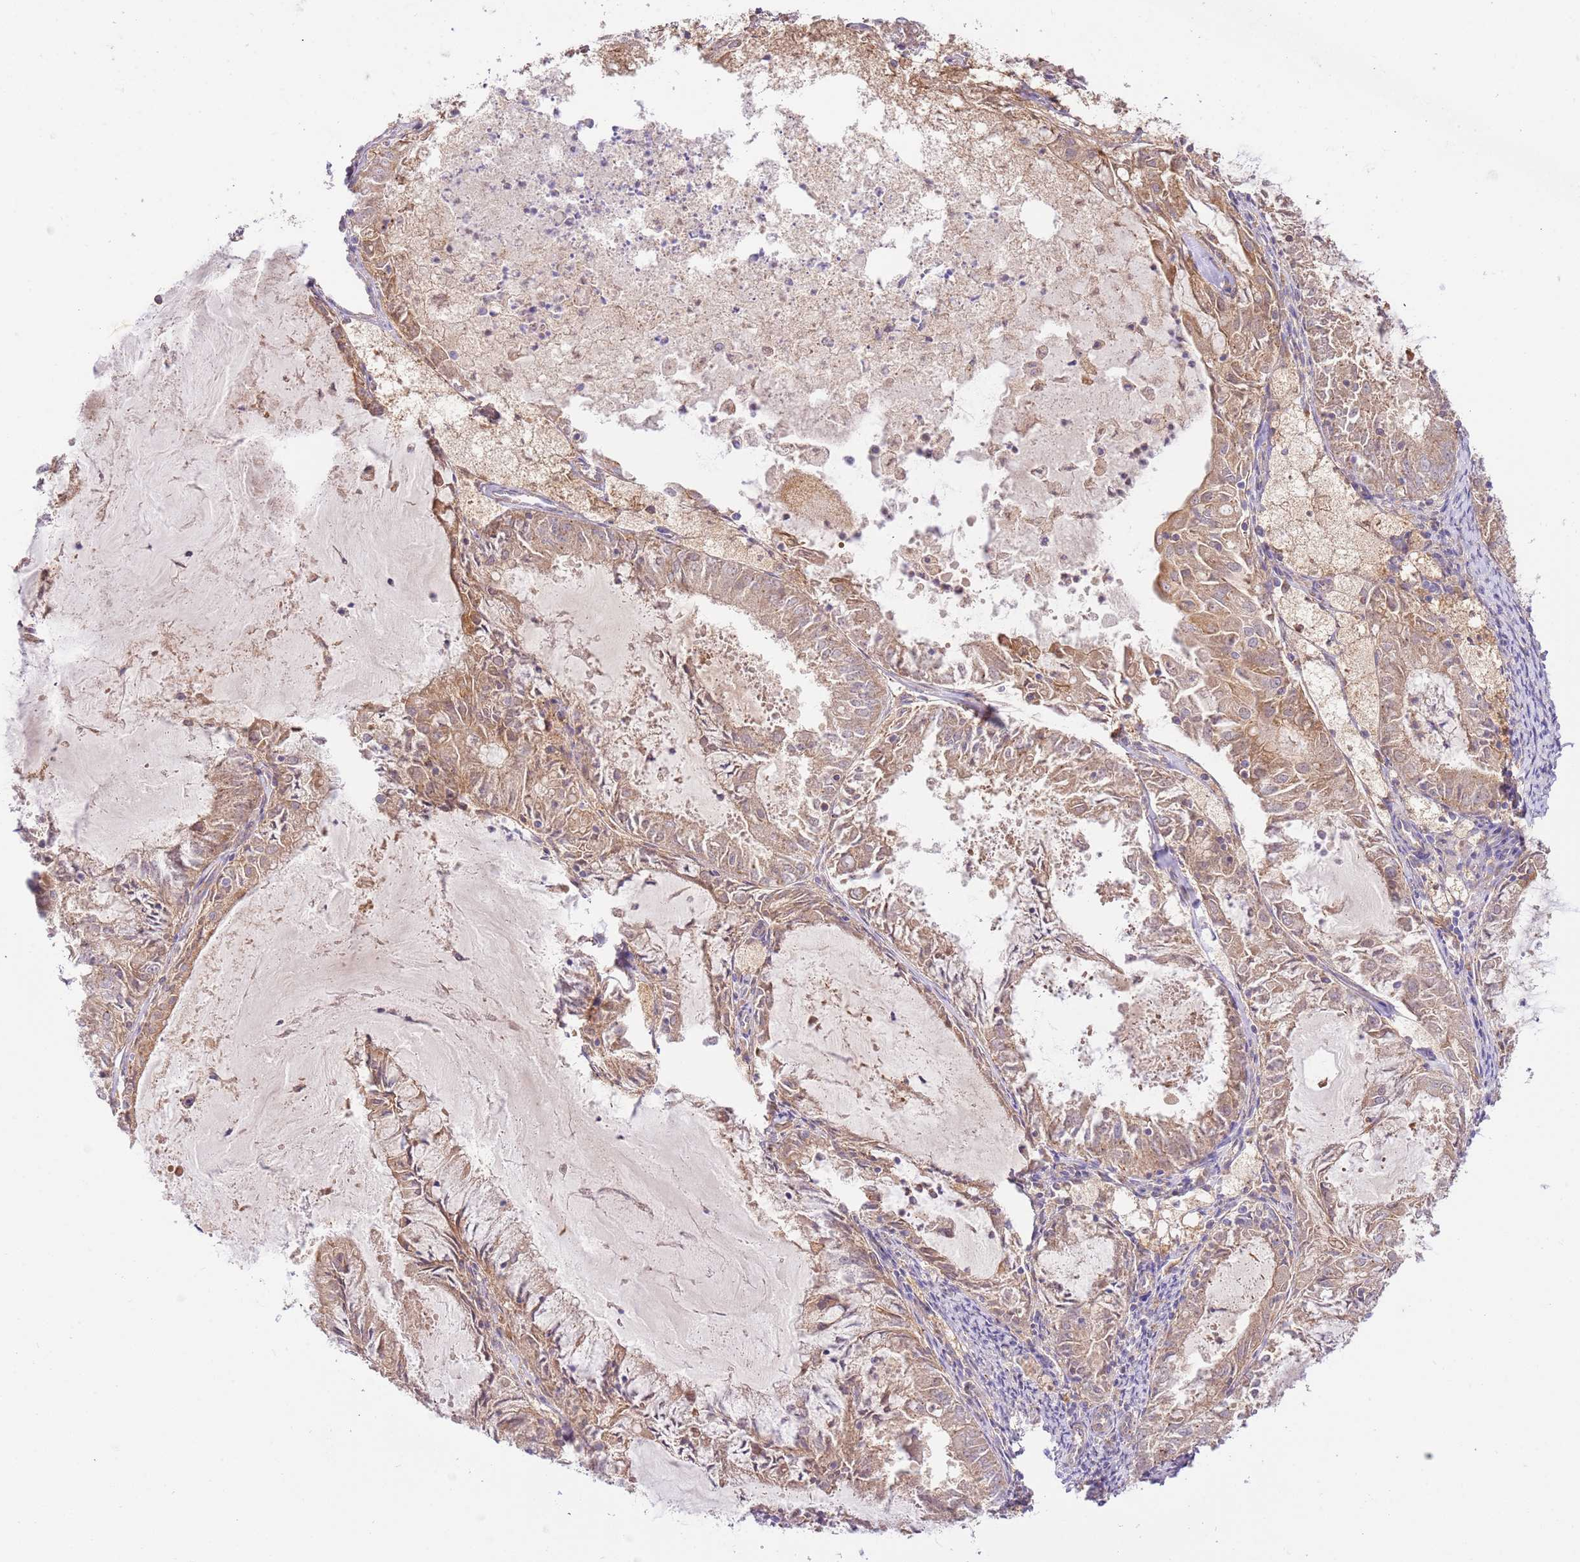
{"staining": {"intensity": "moderate", "quantity": ">75%", "location": "cytoplasmic/membranous"}, "tissue": "endometrial cancer", "cell_type": "Tumor cells", "image_type": "cancer", "snomed": [{"axis": "morphology", "description": "Adenocarcinoma, NOS"}, {"axis": "topography", "description": "Endometrium"}], "caption": "Moderate cytoplasmic/membranous positivity is seen in approximately >75% of tumor cells in endometrial adenocarcinoma.", "gene": "C8G", "patient": {"sex": "female", "age": 57}}